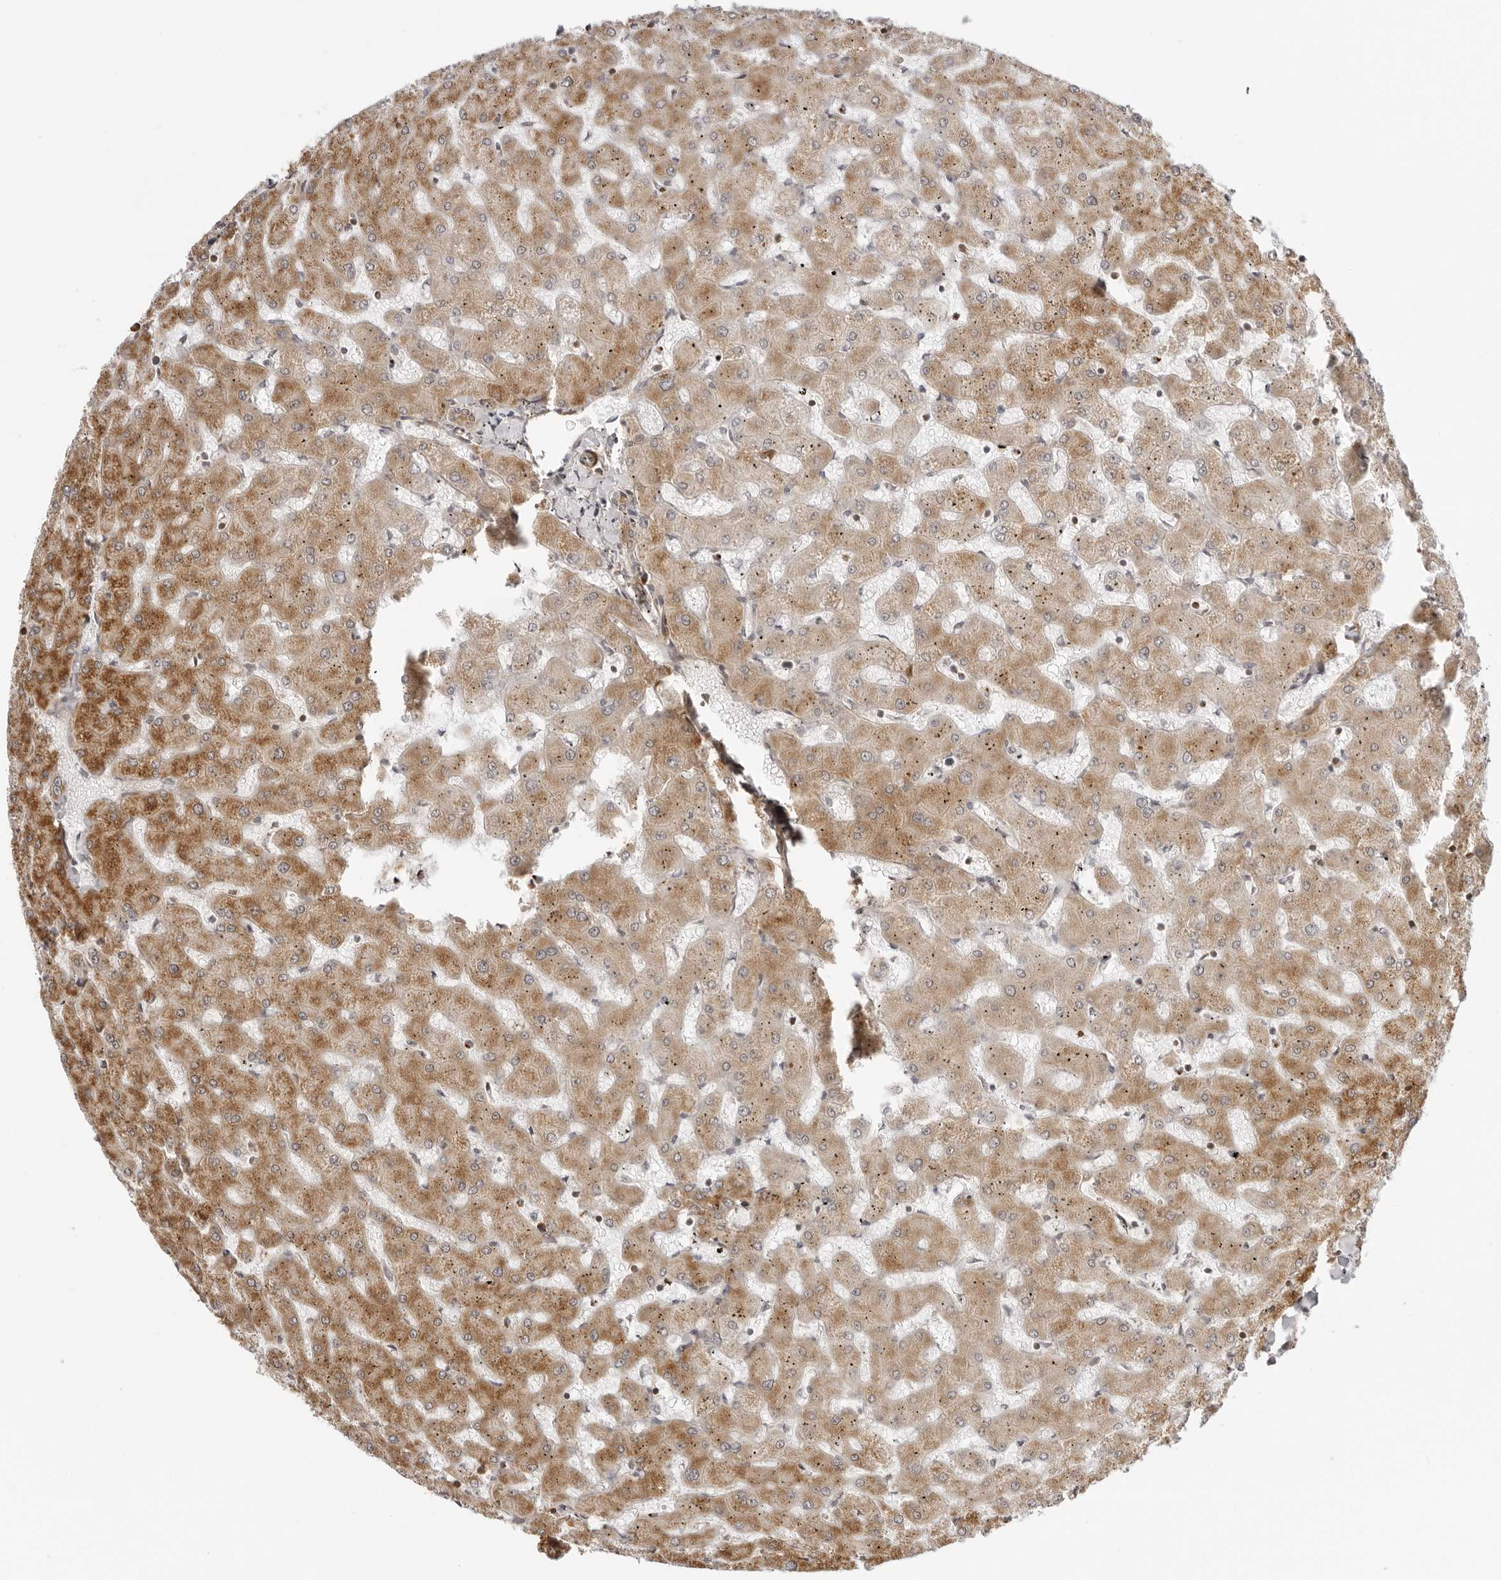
{"staining": {"intensity": "weak", "quantity": "<25%", "location": "cytoplasmic/membranous"}, "tissue": "liver", "cell_type": "Cholangiocytes", "image_type": "normal", "snomed": [{"axis": "morphology", "description": "Normal tissue, NOS"}, {"axis": "topography", "description": "Liver"}], "caption": "Immunohistochemical staining of normal liver reveals no significant positivity in cholangiocytes. (DAB (3,3'-diaminobenzidine) IHC visualized using brightfield microscopy, high magnification).", "gene": "UNK", "patient": {"sex": "female", "age": 63}}